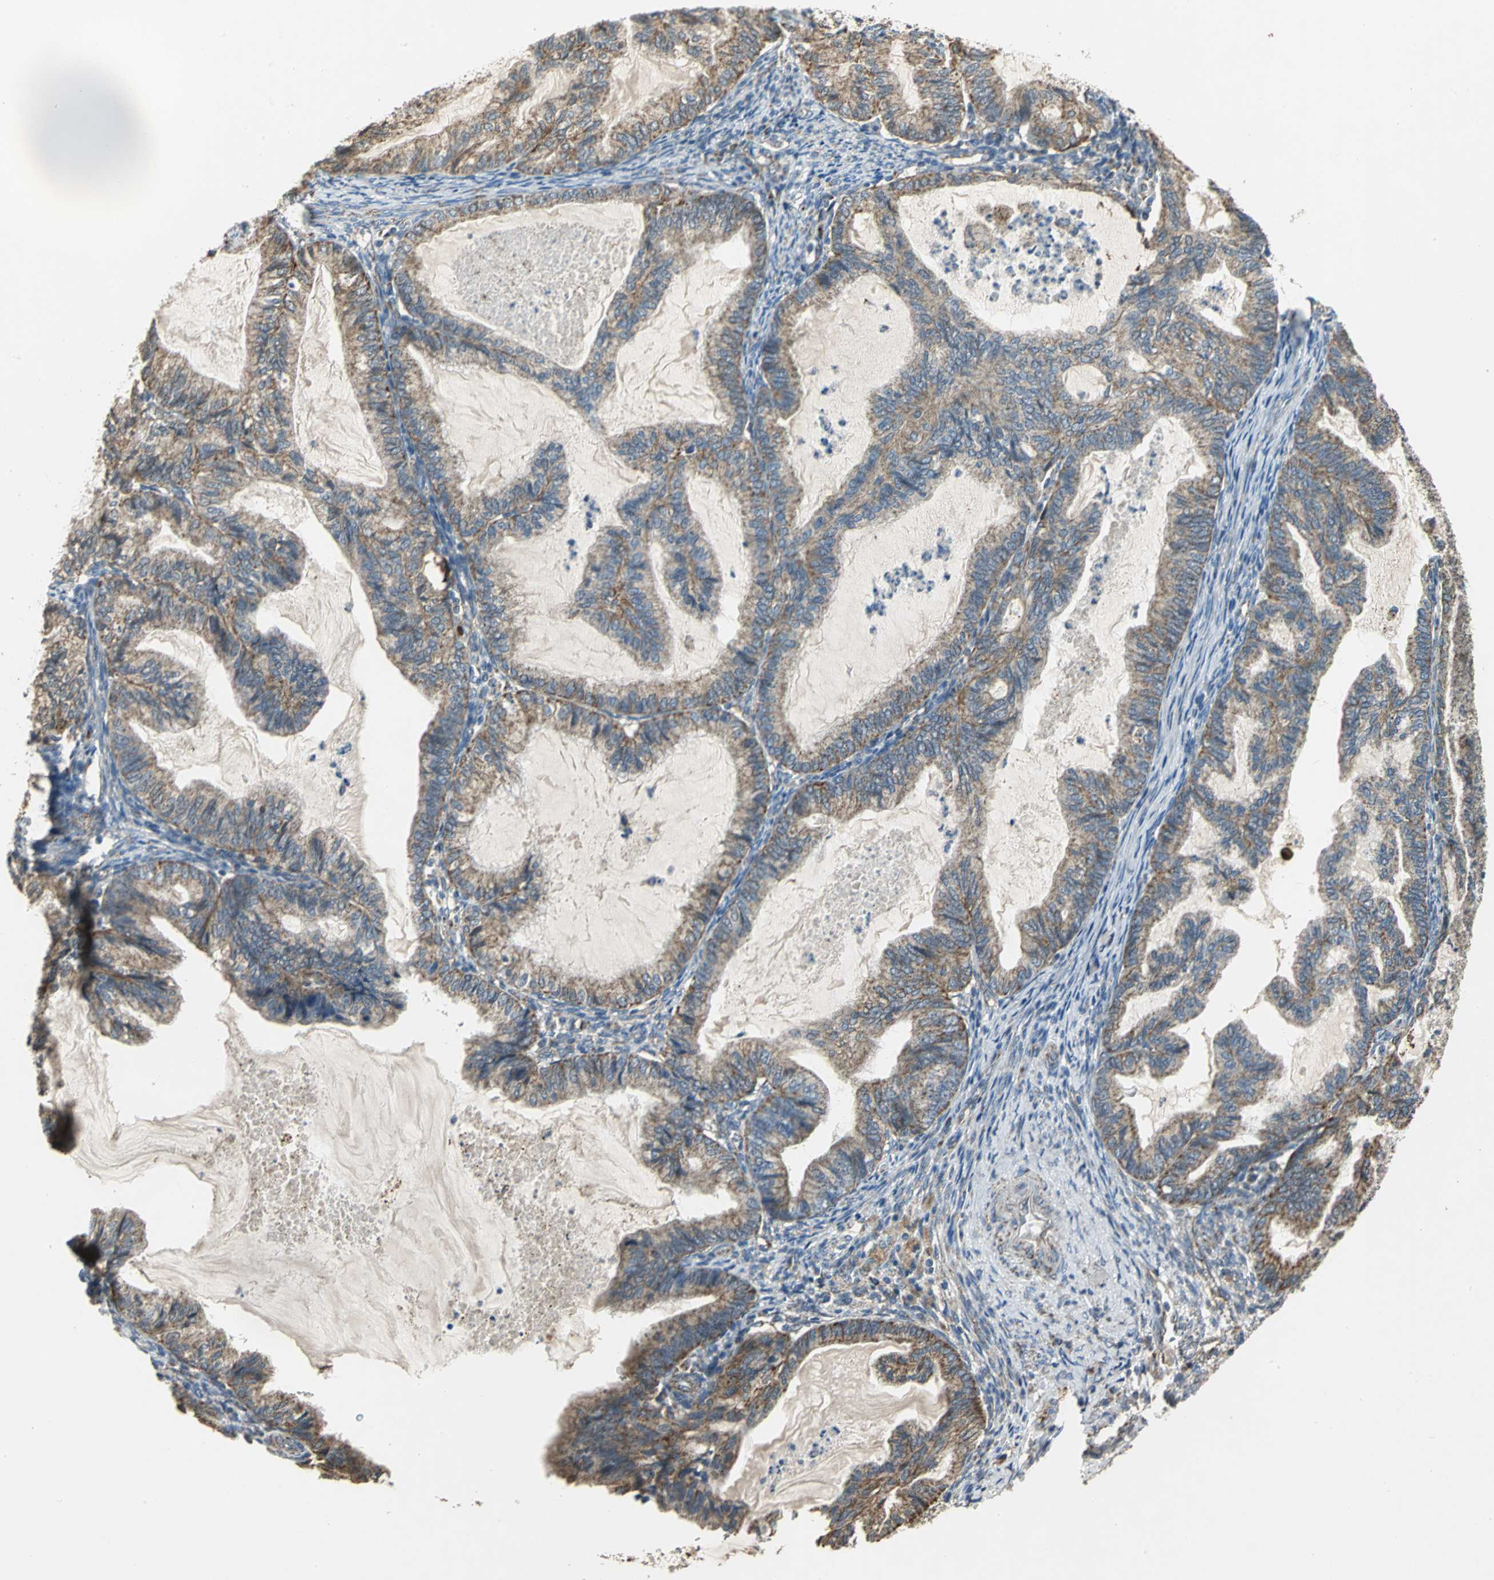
{"staining": {"intensity": "strong", "quantity": "25%-75%", "location": "cytoplasmic/membranous"}, "tissue": "cervical cancer", "cell_type": "Tumor cells", "image_type": "cancer", "snomed": [{"axis": "morphology", "description": "Normal tissue, NOS"}, {"axis": "morphology", "description": "Adenocarcinoma, NOS"}, {"axis": "topography", "description": "Cervix"}, {"axis": "topography", "description": "Endometrium"}], "caption": "Immunohistochemical staining of human cervical cancer demonstrates high levels of strong cytoplasmic/membranous protein expression in about 25%-75% of tumor cells. (IHC, brightfield microscopy, high magnification).", "gene": "NDUFB5", "patient": {"sex": "female", "age": 86}}